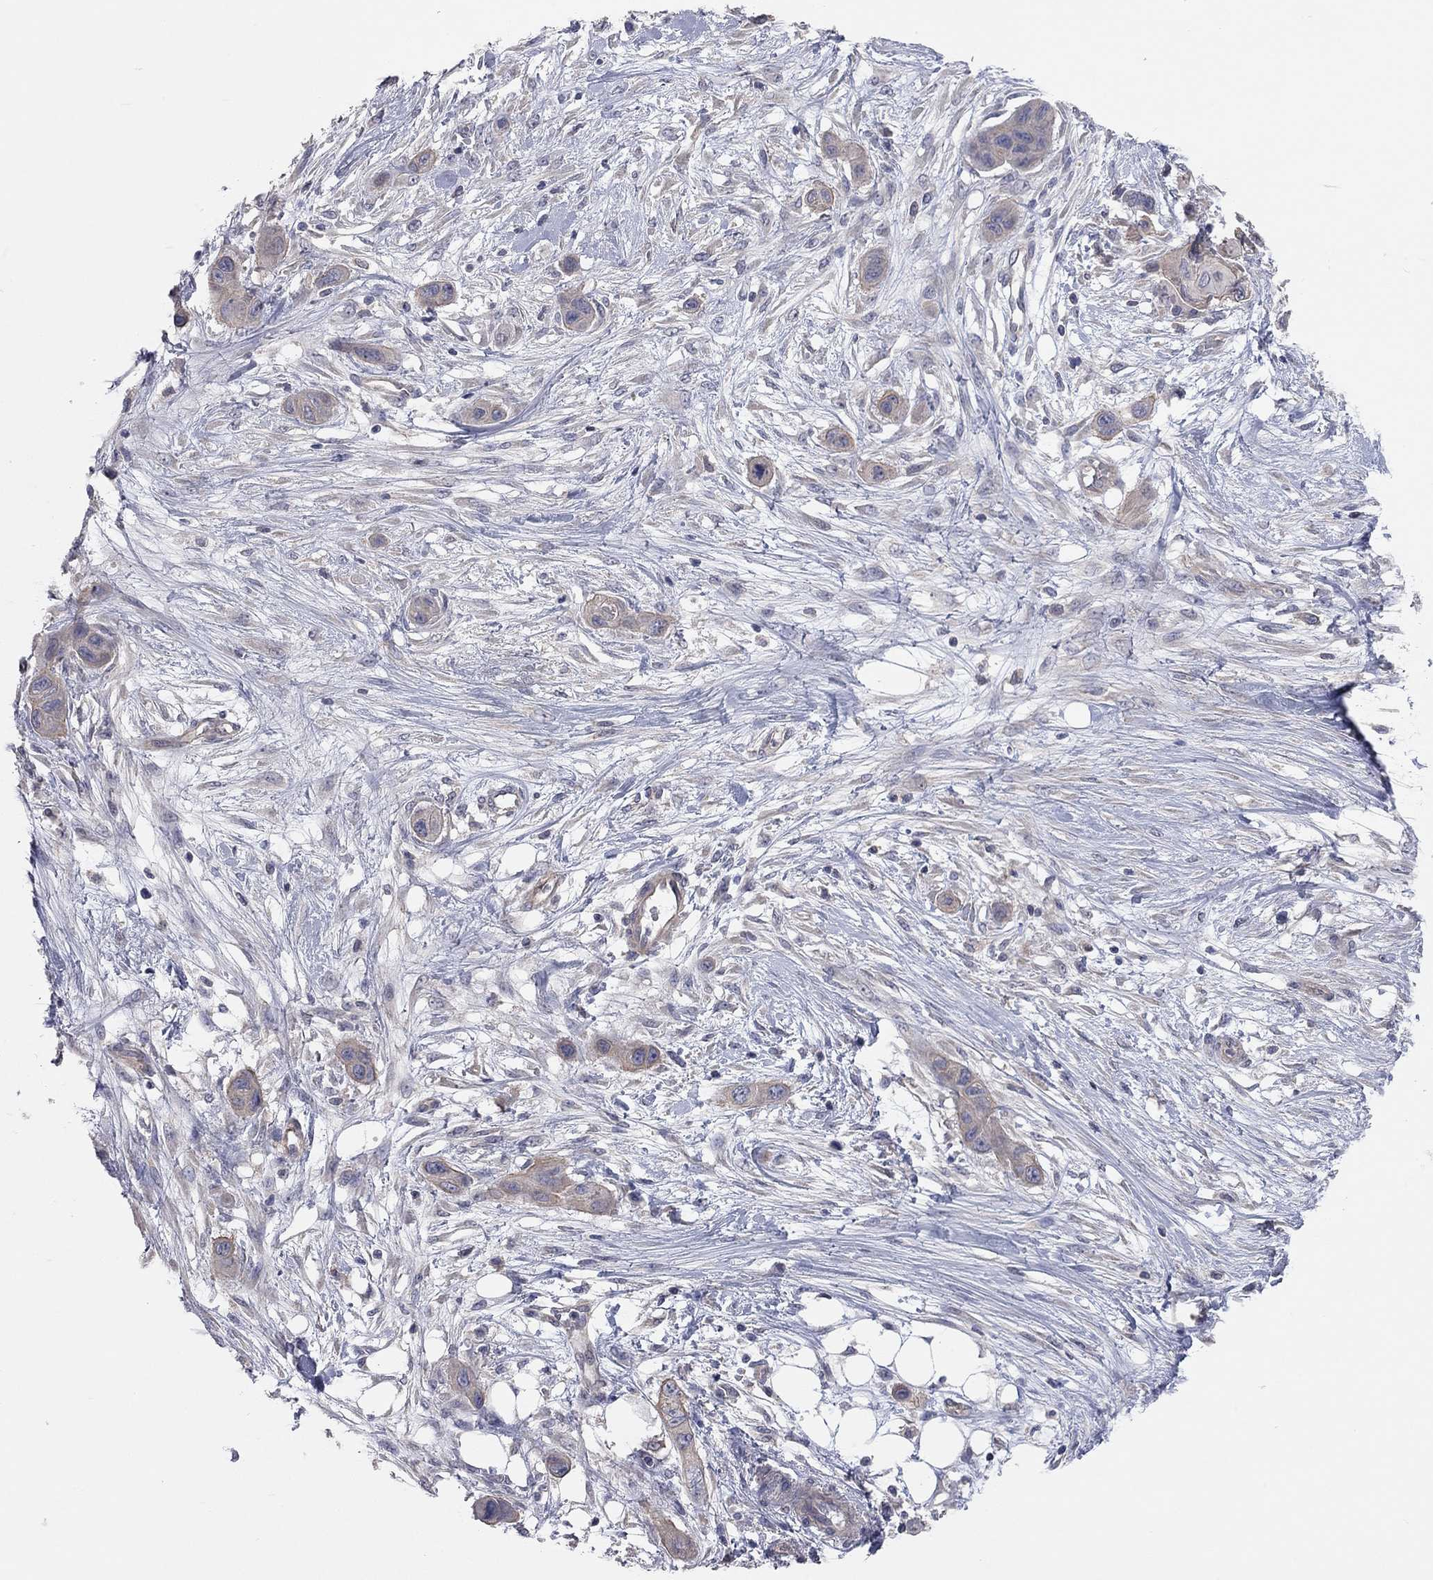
{"staining": {"intensity": "moderate", "quantity": "<25%", "location": "cytoplasmic/membranous"}, "tissue": "skin cancer", "cell_type": "Tumor cells", "image_type": "cancer", "snomed": [{"axis": "morphology", "description": "Squamous cell carcinoma, NOS"}, {"axis": "topography", "description": "Skin"}], "caption": "High-power microscopy captured an immunohistochemistry image of skin cancer (squamous cell carcinoma), revealing moderate cytoplasmic/membranous expression in about <25% of tumor cells. Ihc stains the protein in brown and the nuclei are stained blue.", "gene": "KCNB1", "patient": {"sex": "male", "age": 79}}